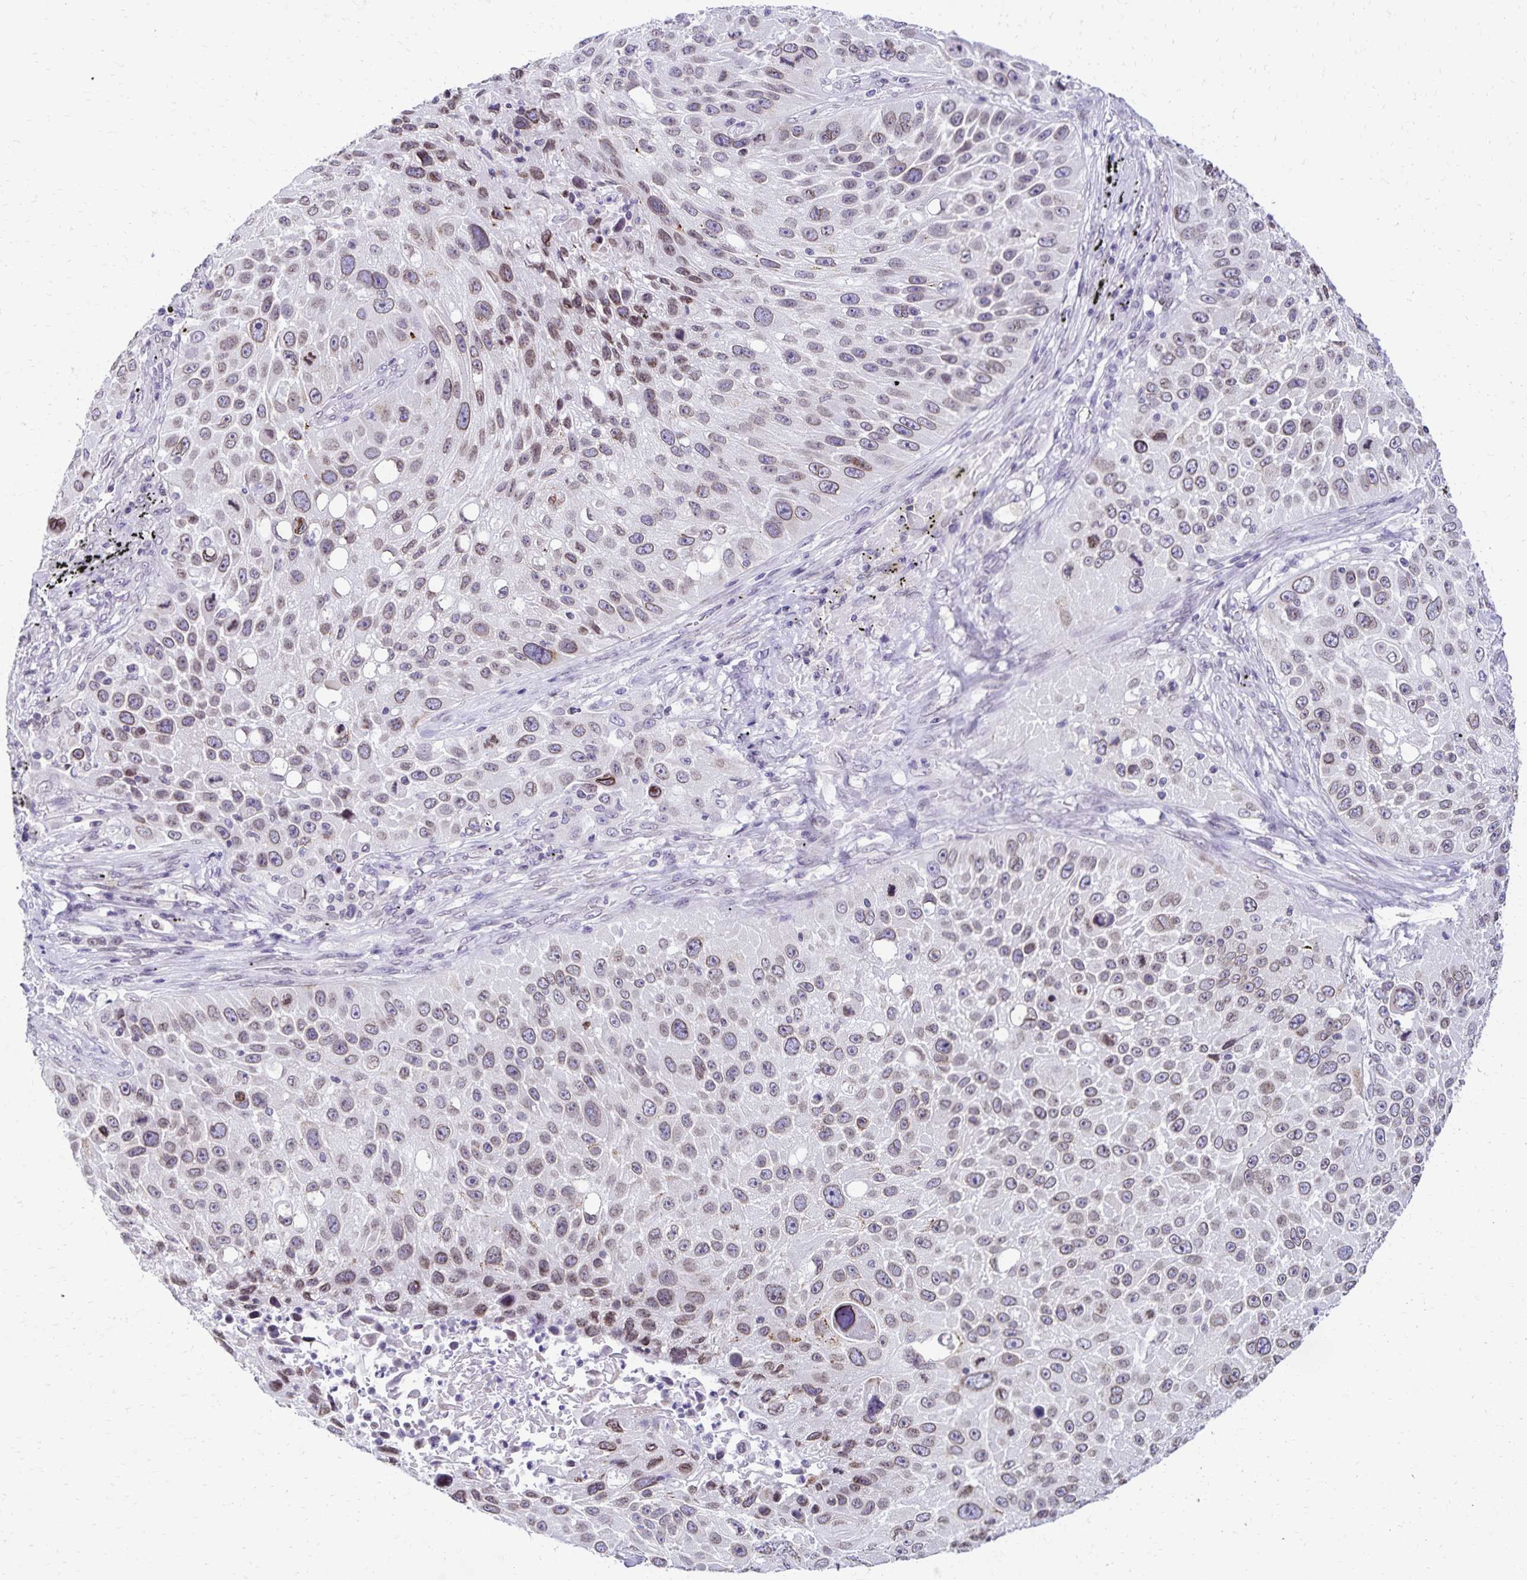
{"staining": {"intensity": "weak", "quantity": ">75%", "location": "cytoplasmic/membranous,nuclear"}, "tissue": "lung cancer", "cell_type": "Tumor cells", "image_type": "cancer", "snomed": [{"axis": "morphology", "description": "Normal morphology"}, {"axis": "morphology", "description": "Squamous cell carcinoma, NOS"}, {"axis": "topography", "description": "Lymph node"}, {"axis": "topography", "description": "Lung"}], "caption": "Approximately >75% of tumor cells in squamous cell carcinoma (lung) exhibit weak cytoplasmic/membranous and nuclear protein expression as visualized by brown immunohistochemical staining.", "gene": "FAM166C", "patient": {"sex": "male", "age": 67}}